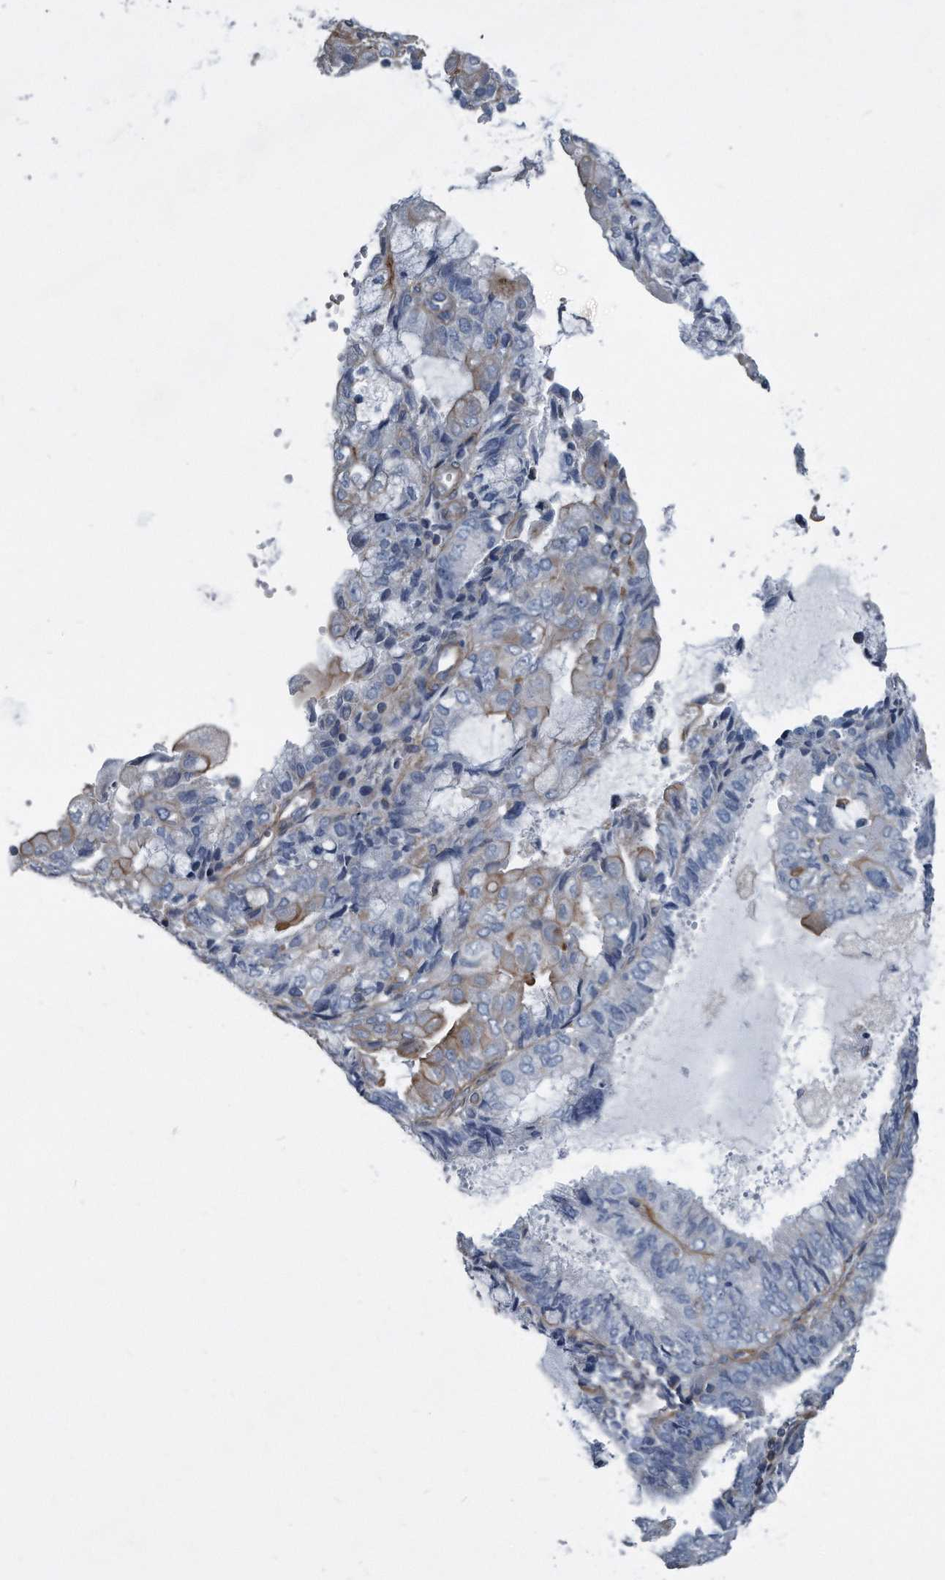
{"staining": {"intensity": "weak", "quantity": "<25%", "location": "cytoplasmic/membranous"}, "tissue": "endometrial cancer", "cell_type": "Tumor cells", "image_type": "cancer", "snomed": [{"axis": "morphology", "description": "Adenocarcinoma, NOS"}, {"axis": "topography", "description": "Endometrium"}], "caption": "This is an IHC histopathology image of endometrial cancer. There is no expression in tumor cells.", "gene": "PLEC", "patient": {"sex": "female", "age": 81}}